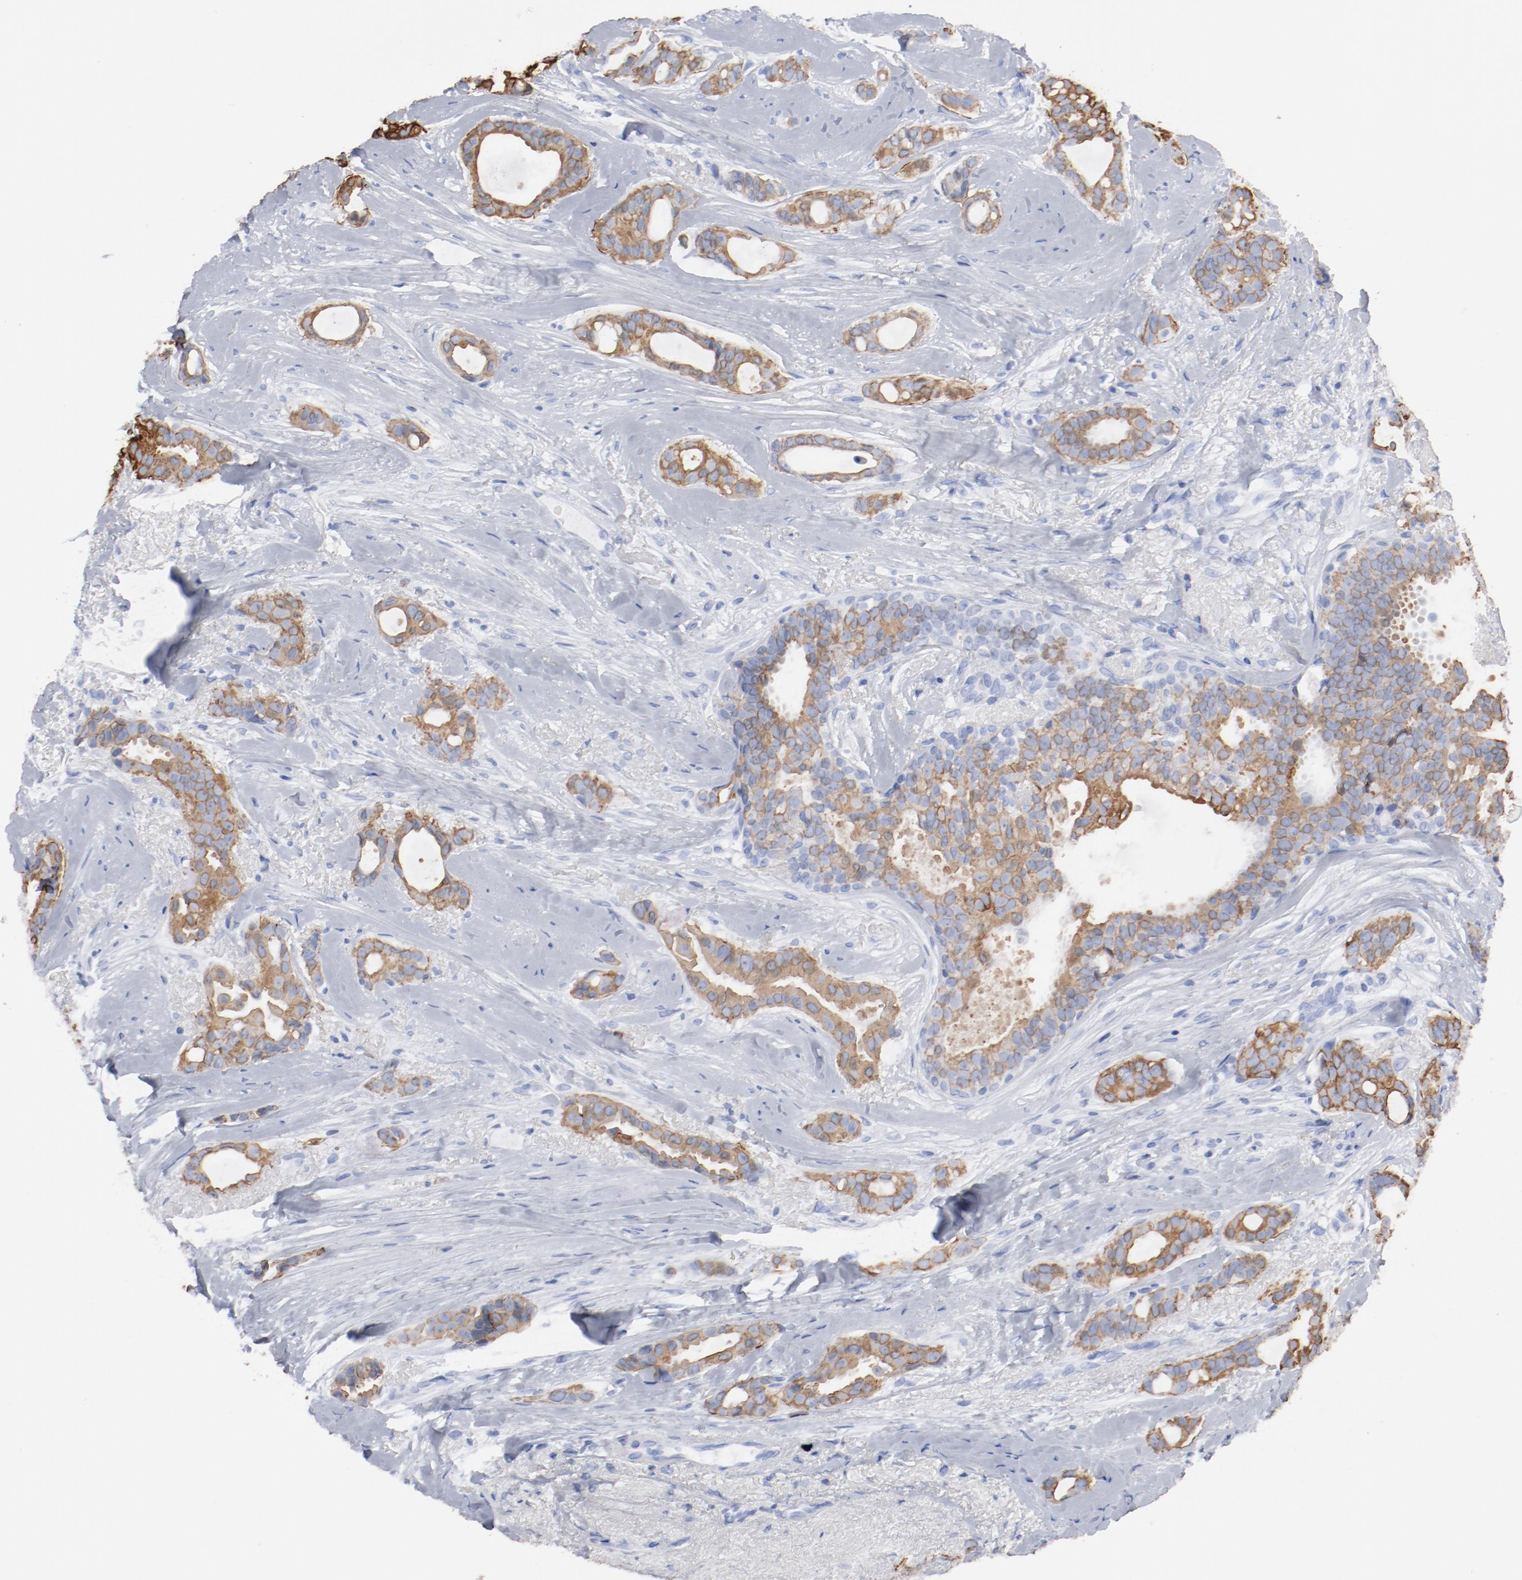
{"staining": {"intensity": "moderate", "quantity": ">75%", "location": "cytoplasmic/membranous"}, "tissue": "breast cancer", "cell_type": "Tumor cells", "image_type": "cancer", "snomed": [{"axis": "morphology", "description": "Duct carcinoma"}, {"axis": "topography", "description": "Breast"}], "caption": "DAB (3,3'-diaminobenzidine) immunohistochemical staining of human breast cancer displays moderate cytoplasmic/membranous protein positivity in about >75% of tumor cells.", "gene": "TSPAN6", "patient": {"sex": "female", "age": 54}}